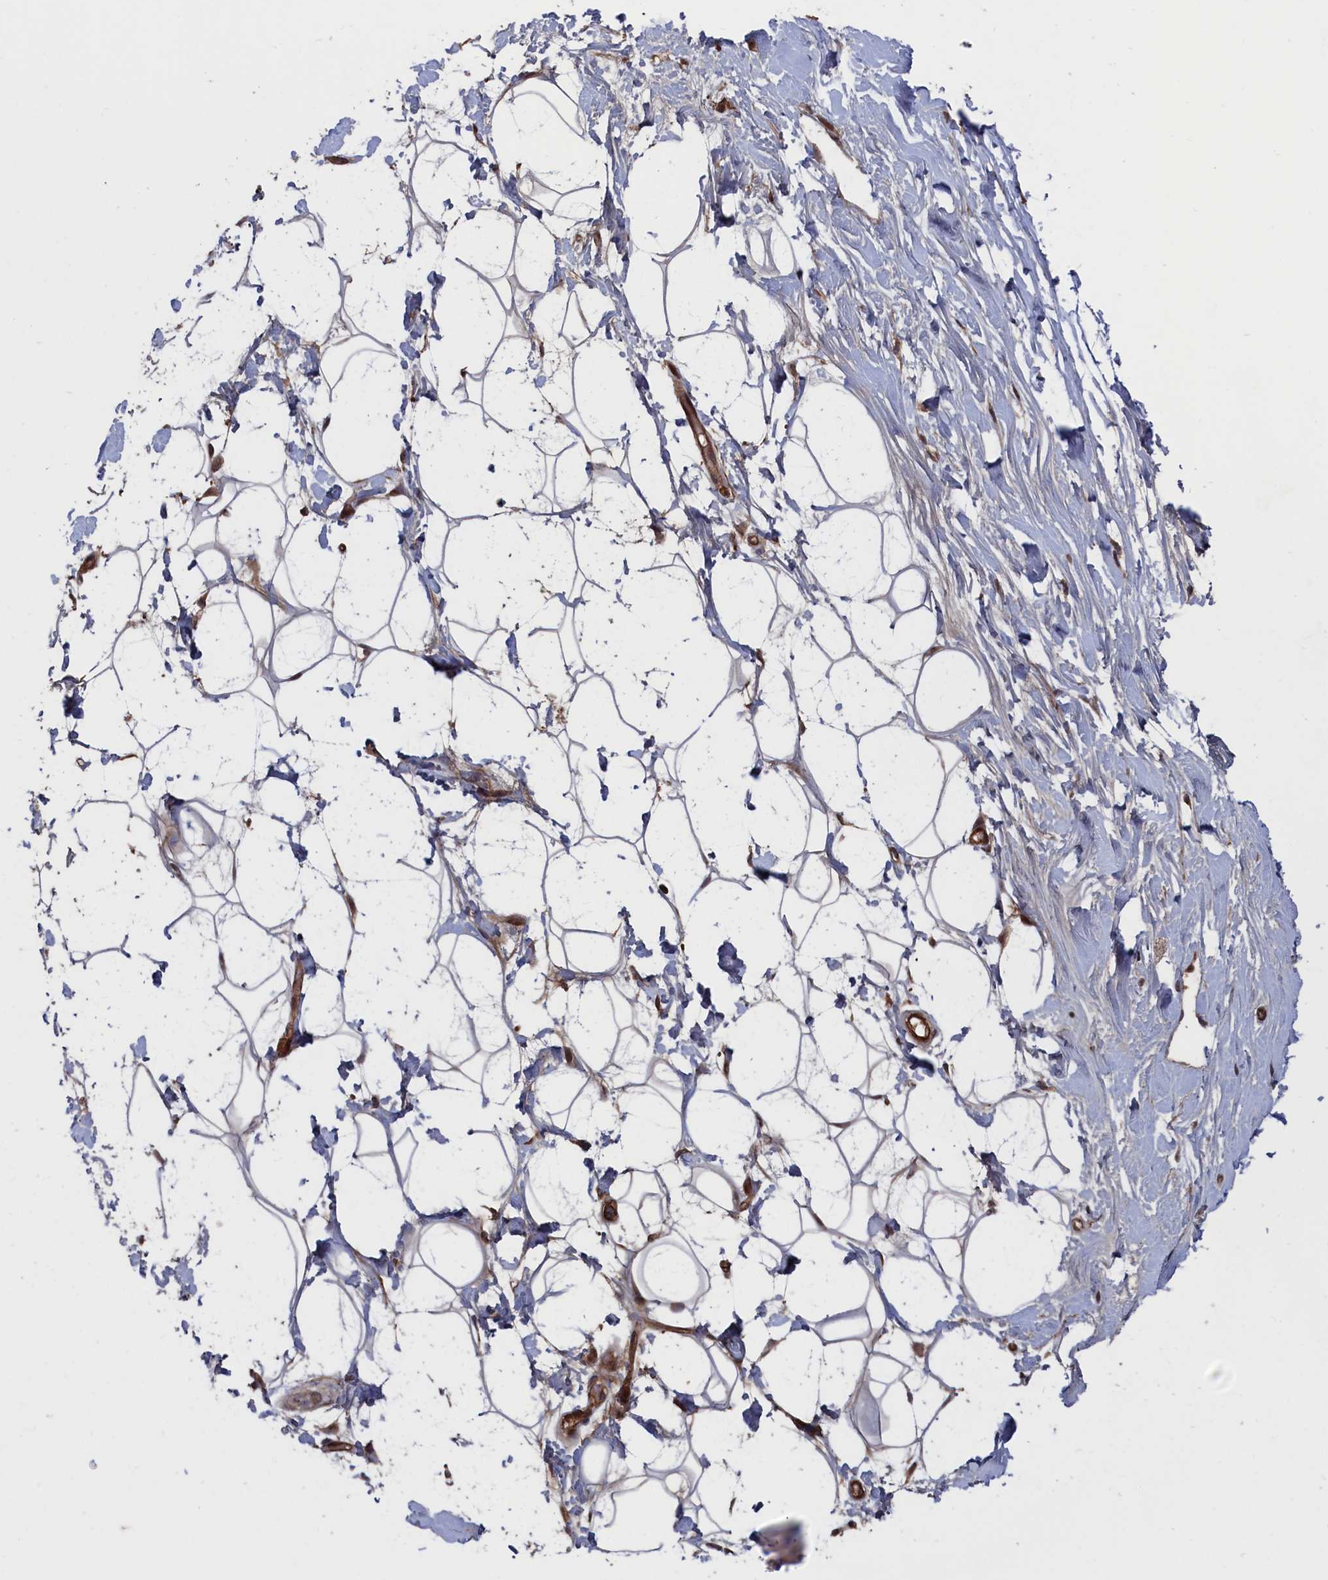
{"staining": {"intensity": "moderate", "quantity": ">75%", "location": "cytoplasmic/membranous"}, "tissue": "adipose tissue", "cell_type": "Adipocytes", "image_type": "normal", "snomed": [{"axis": "morphology", "description": "Normal tissue, NOS"}, {"axis": "topography", "description": "Breast"}], "caption": "Normal adipose tissue was stained to show a protein in brown. There is medium levels of moderate cytoplasmic/membranous expression in approximately >75% of adipocytes.", "gene": "PLA2G15", "patient": {"sex": "female", "age": 26}}